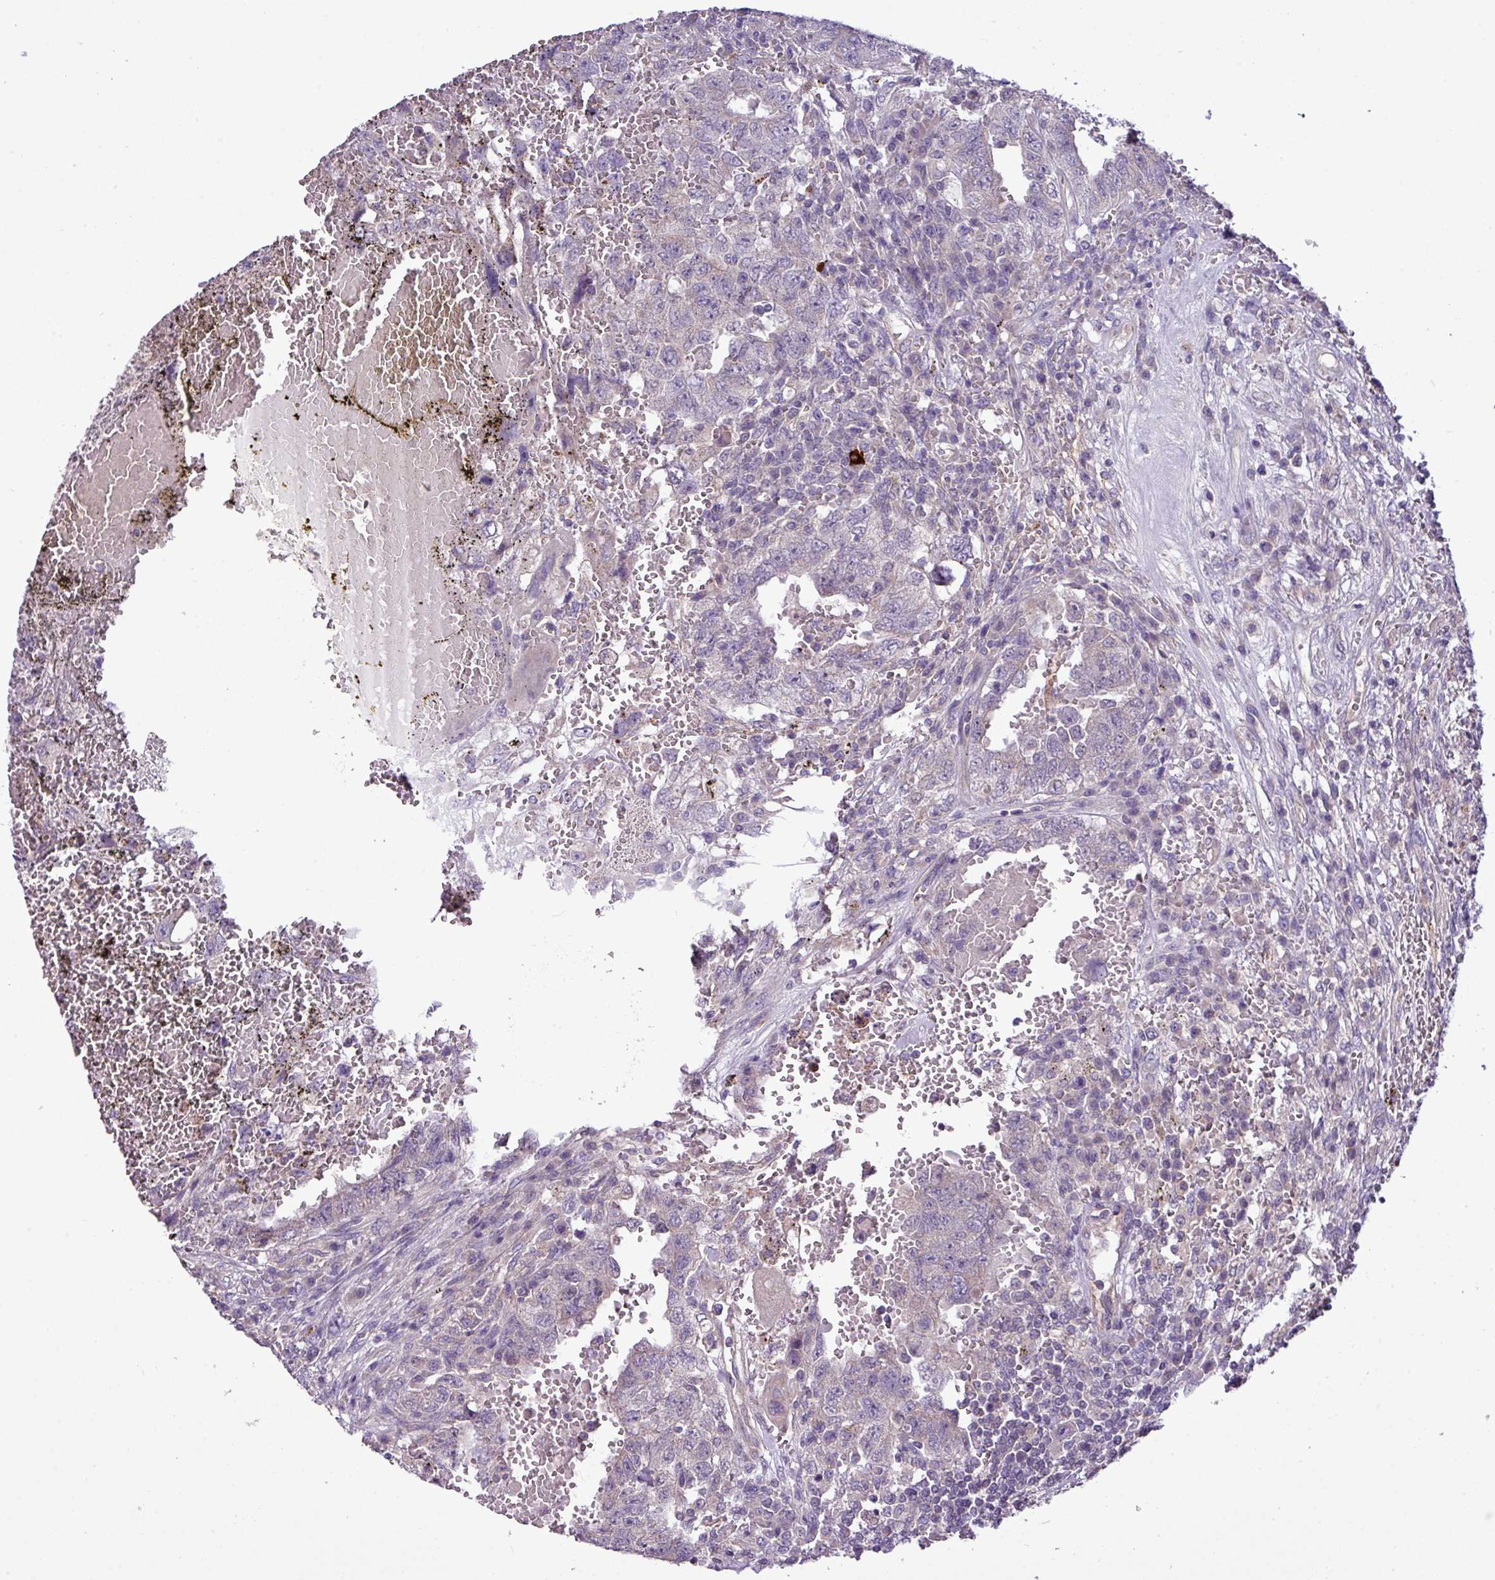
{"staining": {"intensity": "negative", "quantity": "none", "location": "none"}, "tissue": "testis cancer", "cell_type": "Tumor cells", "image_type": "cancer", "snomed": [{"axis": "morphology", "description": "Carcinoma, Embryonal, NOS"}, {"axis": "topography", "description": "Testis"}], "caption": "Protein analysis of testis embryonal carcinoma displays no significant expression in tumor cells. The staining is performed using DAB (3,3'-diaminobenzidine) brown chromogen with nuclei counter-stained in using hematoxylin.", "gene": "XIAP", "patient": {"sex": "male", "age": 26}}